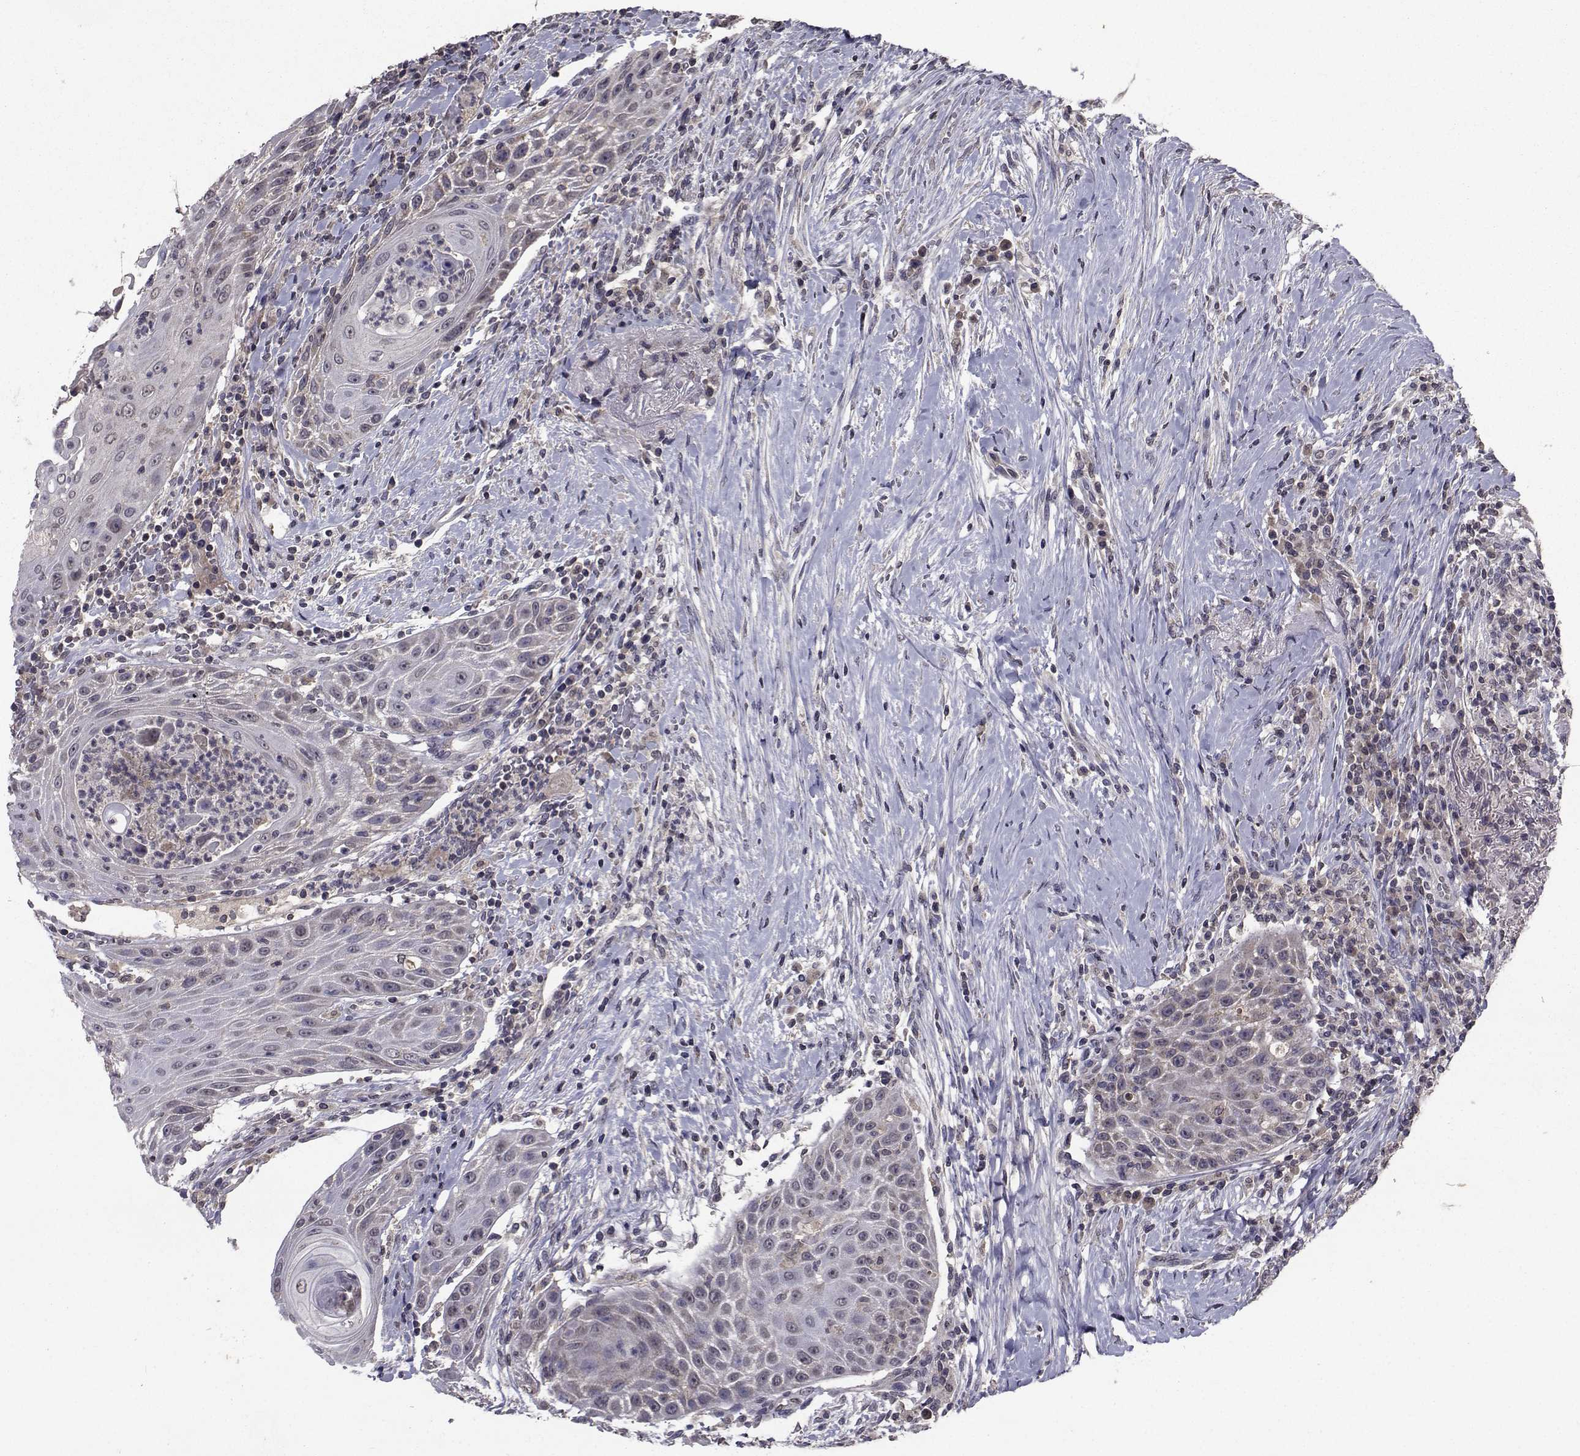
{"staining": {"intensity": "weak", "quantity": "25%-75%", "location": "cytoplasmic/membranous"}, "tissue": "head and neck cancer", "cell_type": "Tumor cells", "image_type": "cancer", "snomed": [{"axis": "morphology", "description": "Squamous cell carcinoma, NOS"}, {"axis": "topography", "description": "Head-Neck"}], "caption": "The immunohistochemical stain labels weak cytoplasmic/membranous positivity in tumor cells of head and neck squamous cell carcinoma tissue.", "gene": "CYP2S1", "patient": {"sex": "male", "age": 69}}